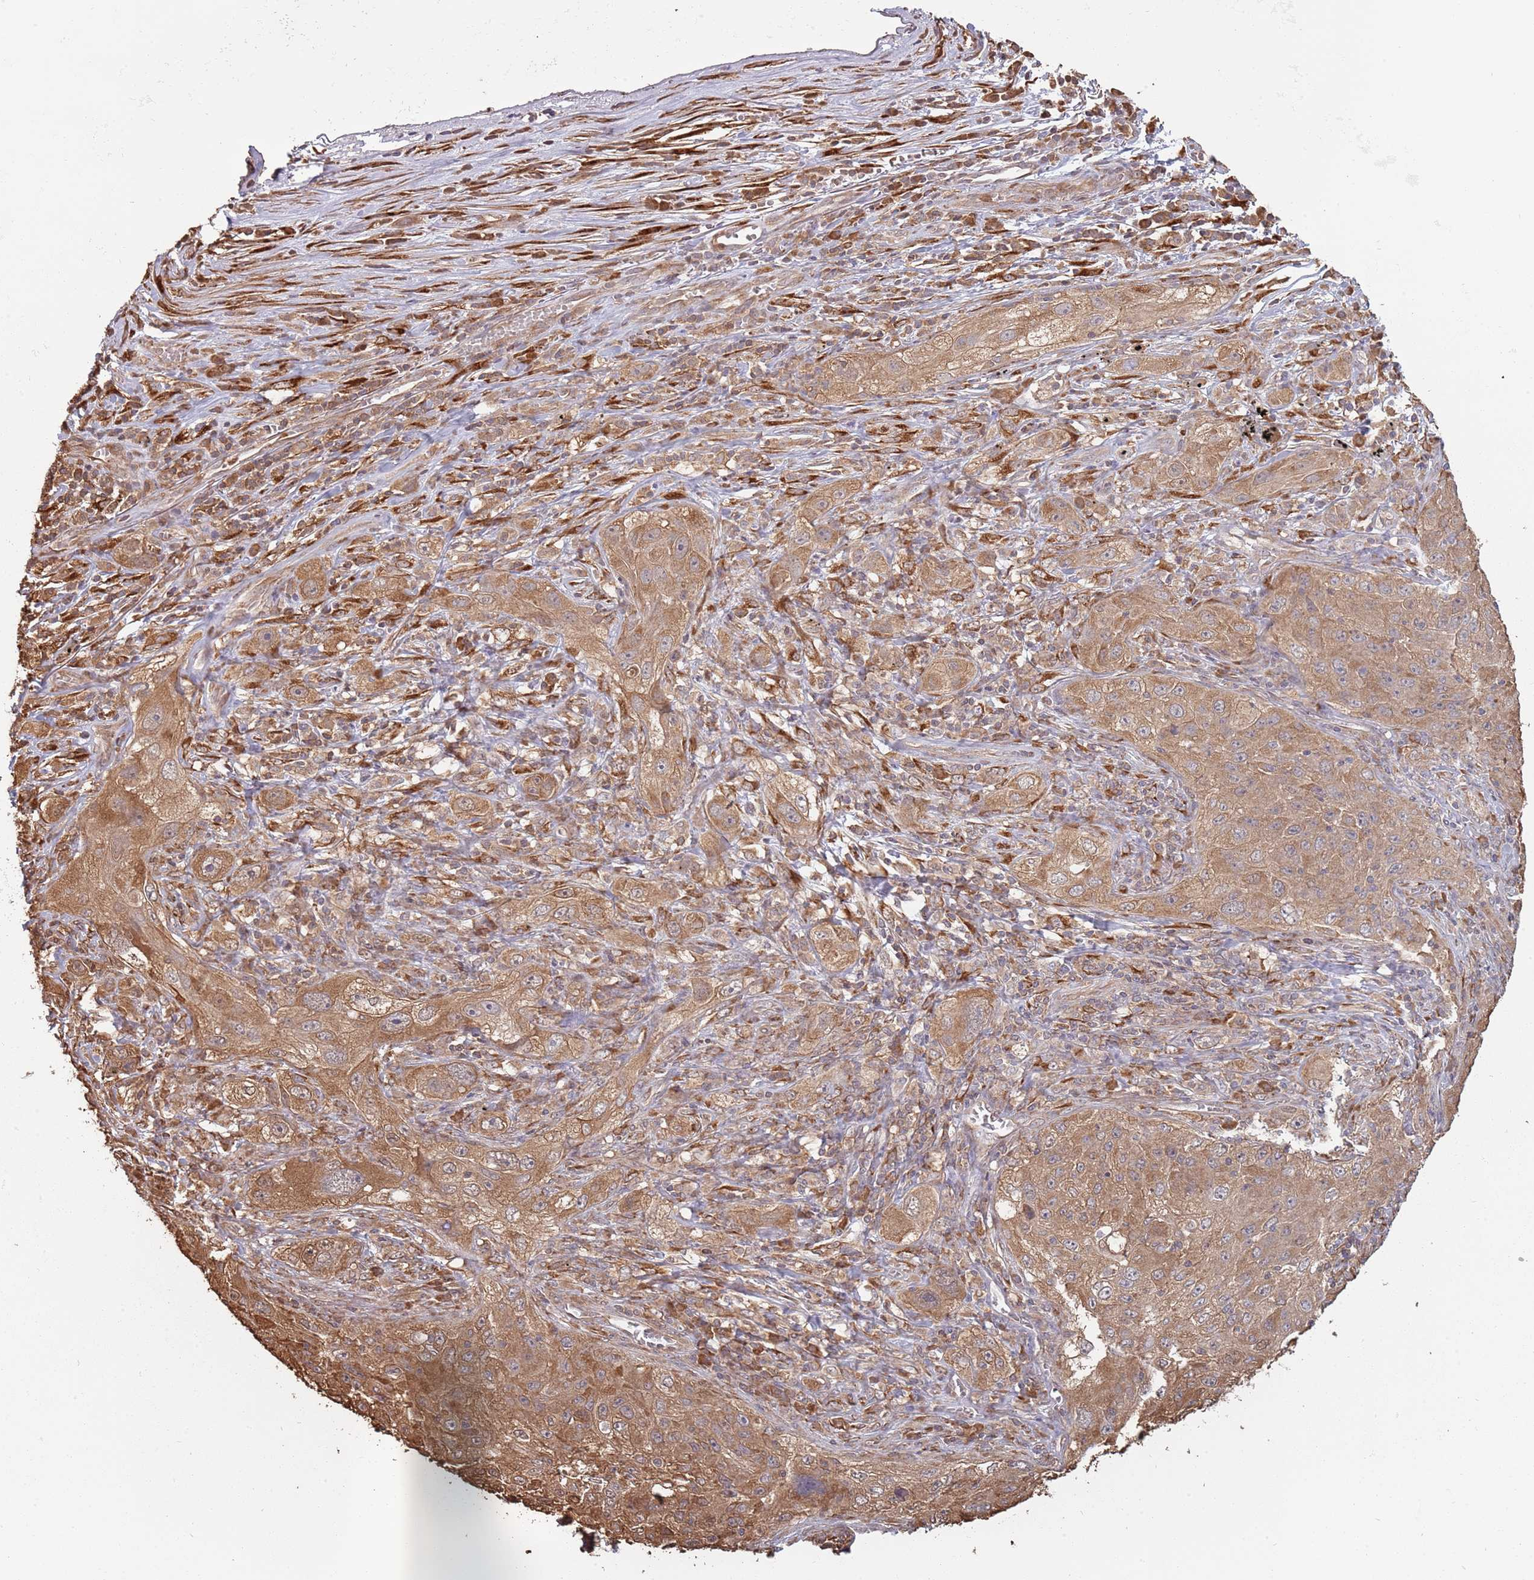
{"staining": {"intensity": "moderate", "quantity": ">75%", "location": "cytoplasmic/membranous"}, "tissue": "lung cancer", "cell_type": "Tumor cells", "image_type": "cancer", "snomed": [{"axis": "morphology", "description": "Squamous cell carcinoma, NOS"}, {"axis": "topography", "description": "Lung"}], "caption": "Lung cancer stained for a protein reveals moderate cytoplasmic/membranous positivity in tumor cells. (DAB IHC, brown staining for protein, blue staining for nuclei).", "gene": "COG4", "patient": {"sex": "female", "age": 69}}